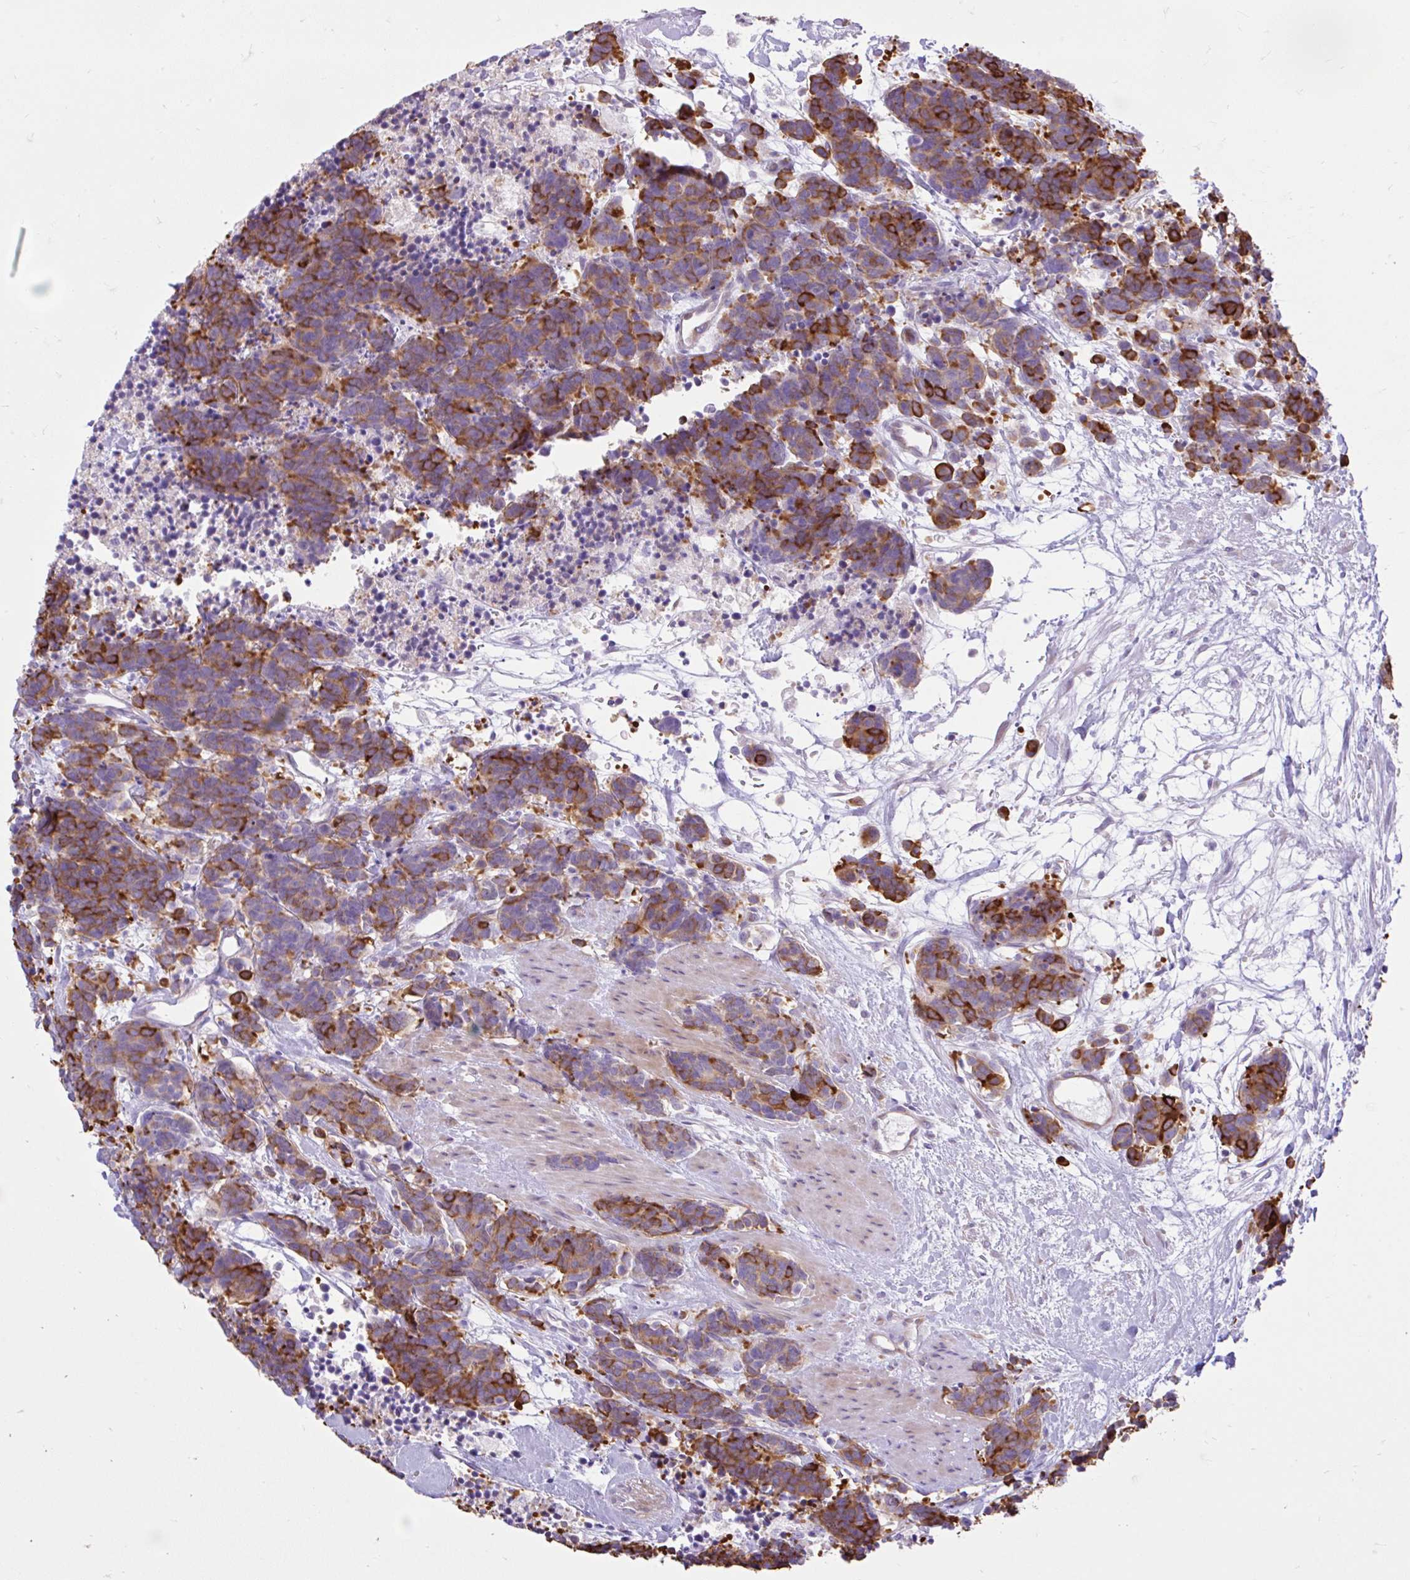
{"staining": {"intensity": "moderate", "quantity": ">75%", "location": "cytoplasmic/membranous"}, "tissue": "carcinoid", "cell_type": "Tumor cells", "image_type": "cancer", "snomed": [{"axis": "morphology", "description": "Carcinoma, NOS"}, {"axis": "morphology", "description": "Carcinoid, malignant, NOS"}, {"axis": "topography", "description": "Prostate"}], "caption": "Tumor cells show moderate cytoplasmic/membranous expression in about >75% of cells in malignant carcinoid. The staining was performed using DAB (3,3'-diaminobenzidine) to visualize the protein expression in brown, while the nuclei were stained in blue with hematoxylin (Magnification: 20x).", "gene": "EEF1A2", "patient": {"sex": "male", "age": 57}}